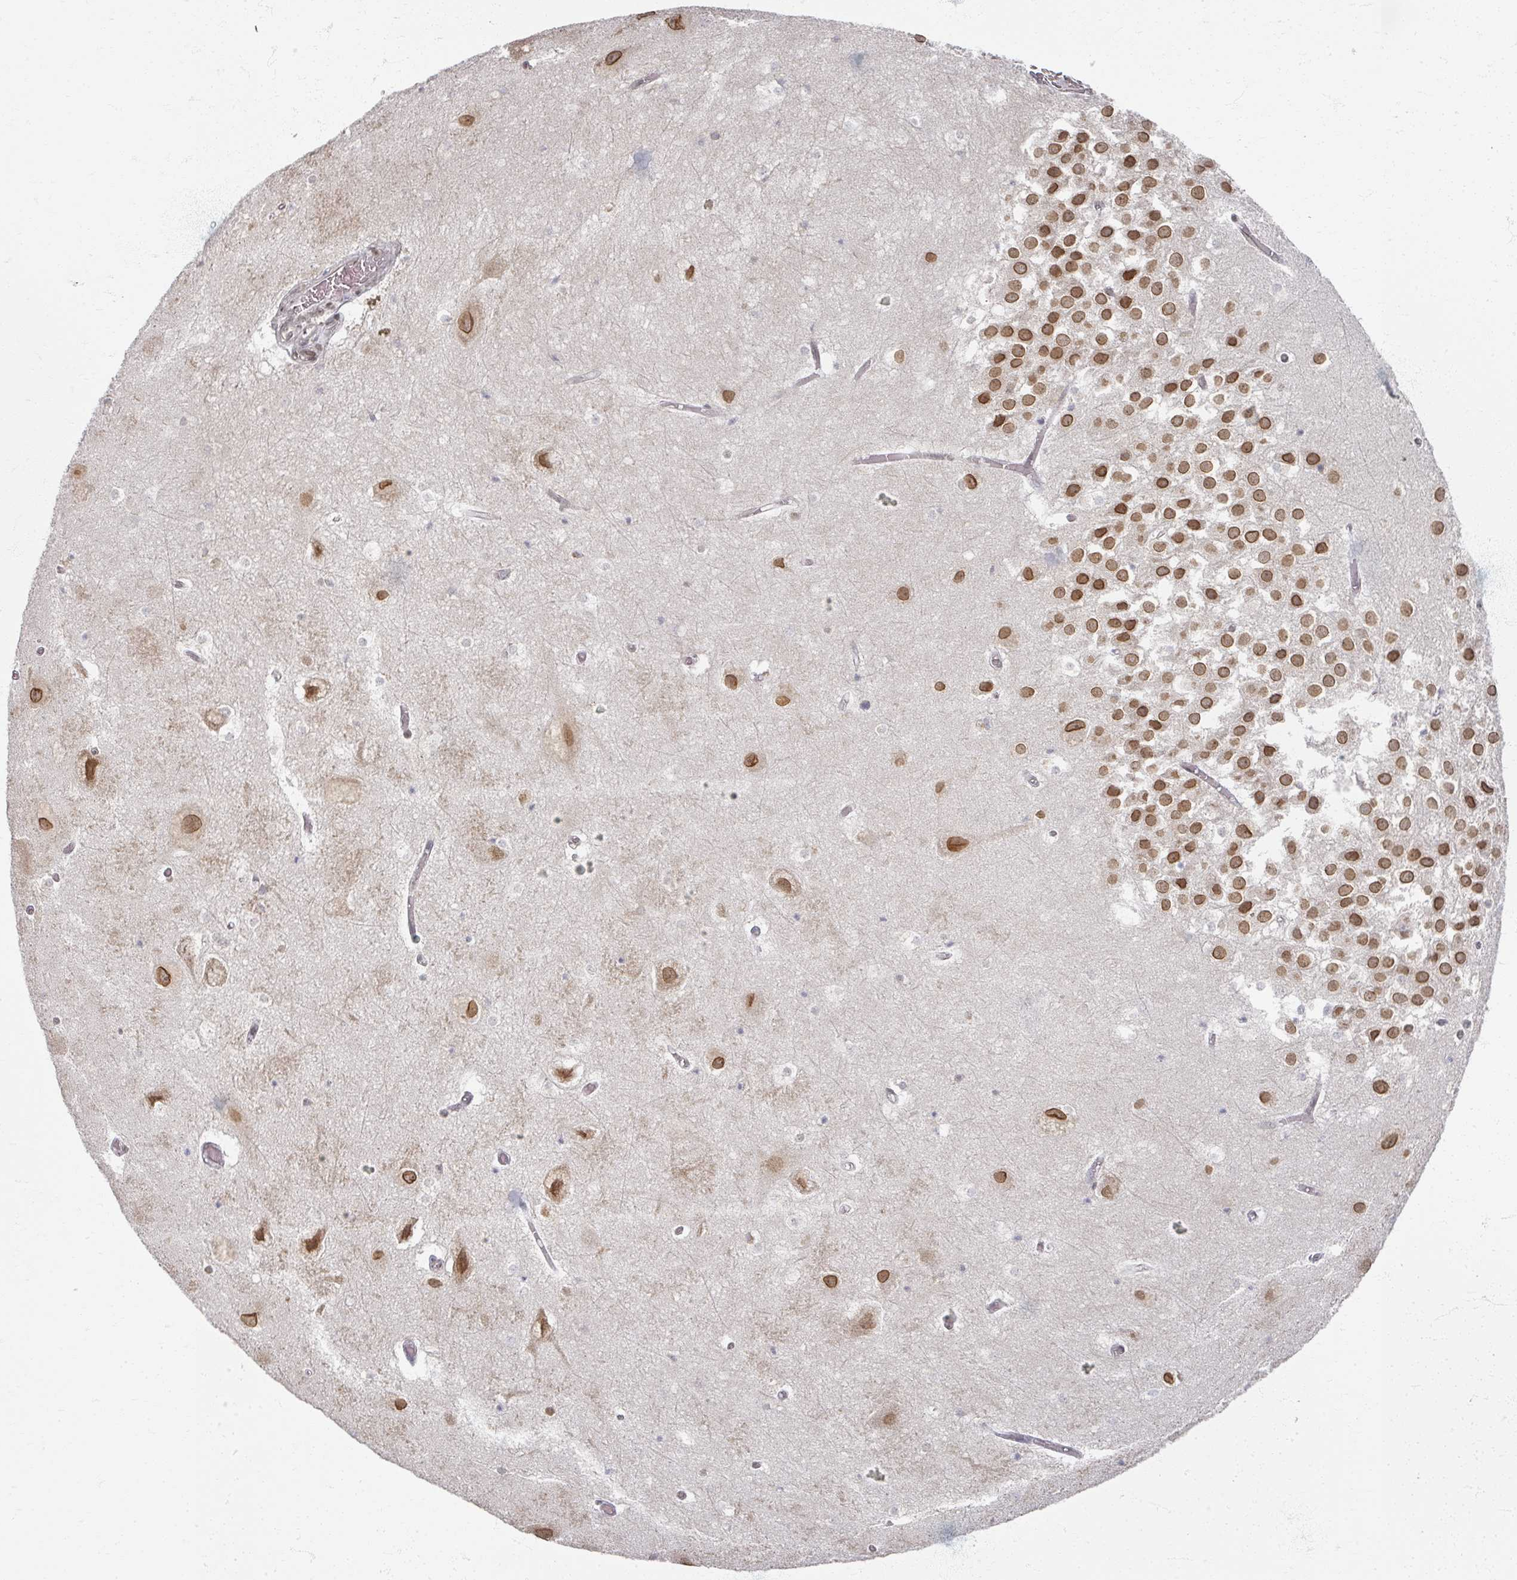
{"staining": {"intensity": "moderate", "quantity": "<25%", "location": "nuclear"}, "tissue": "hippocampus", "cell_type": "Glial cells", "image_type": "normal", "snomed": [{"axis": "morphology", "description": "Normal tissue, NOS"}, {"axis": "topography", "description": "Hippocampus"}], "caption": "Immunohistochemistry (DAB) staining of benign human hippocampus reveals moderate nuclear protein staining in about <25% of glial cells.", "gene": "PSKH1", "patient": {"sex": "female", "age": 52}}